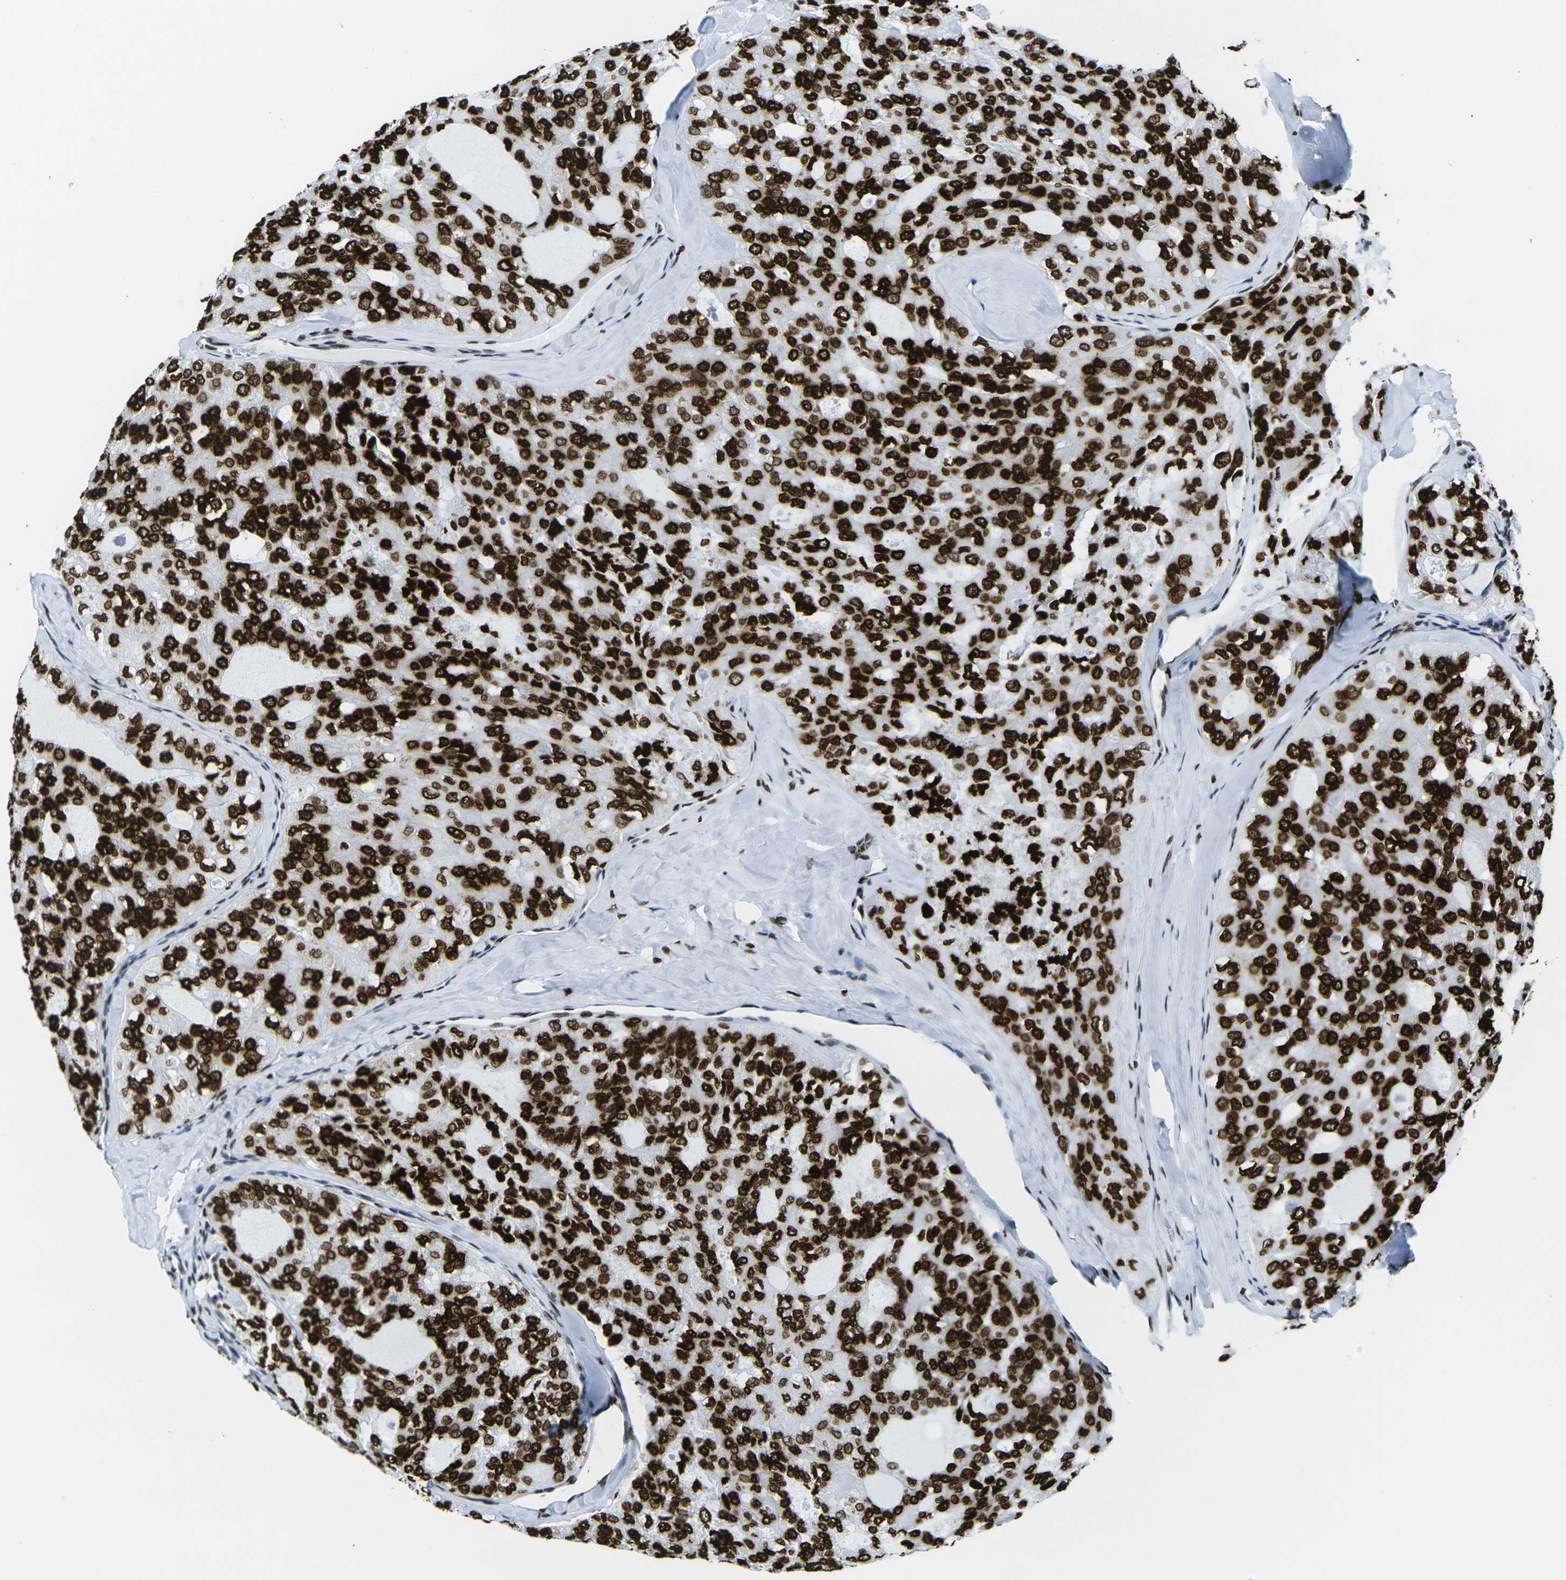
{"staining": {"intensity": "strong", "quantity": ">75%", "location": "nuclear"}, "tissue": "thyroid cancer", "cell_type": "Tumor cells", "image_type": "cancer", "snomed": [{"axis": "morphology", "description": "Follicular adenoma carcinoma, NOS"}, {"axis": "topography", "description": "Thyroid gland"}], "caption": "Immunohistochemistry (DAB) staining of human thyroid follicular adenoma carcinoma exhibits strong nuclear protein expression in approximately >75% of tumor cells.", "gene": "H2AX", "patient": {"sex": "male", "age": 75}}